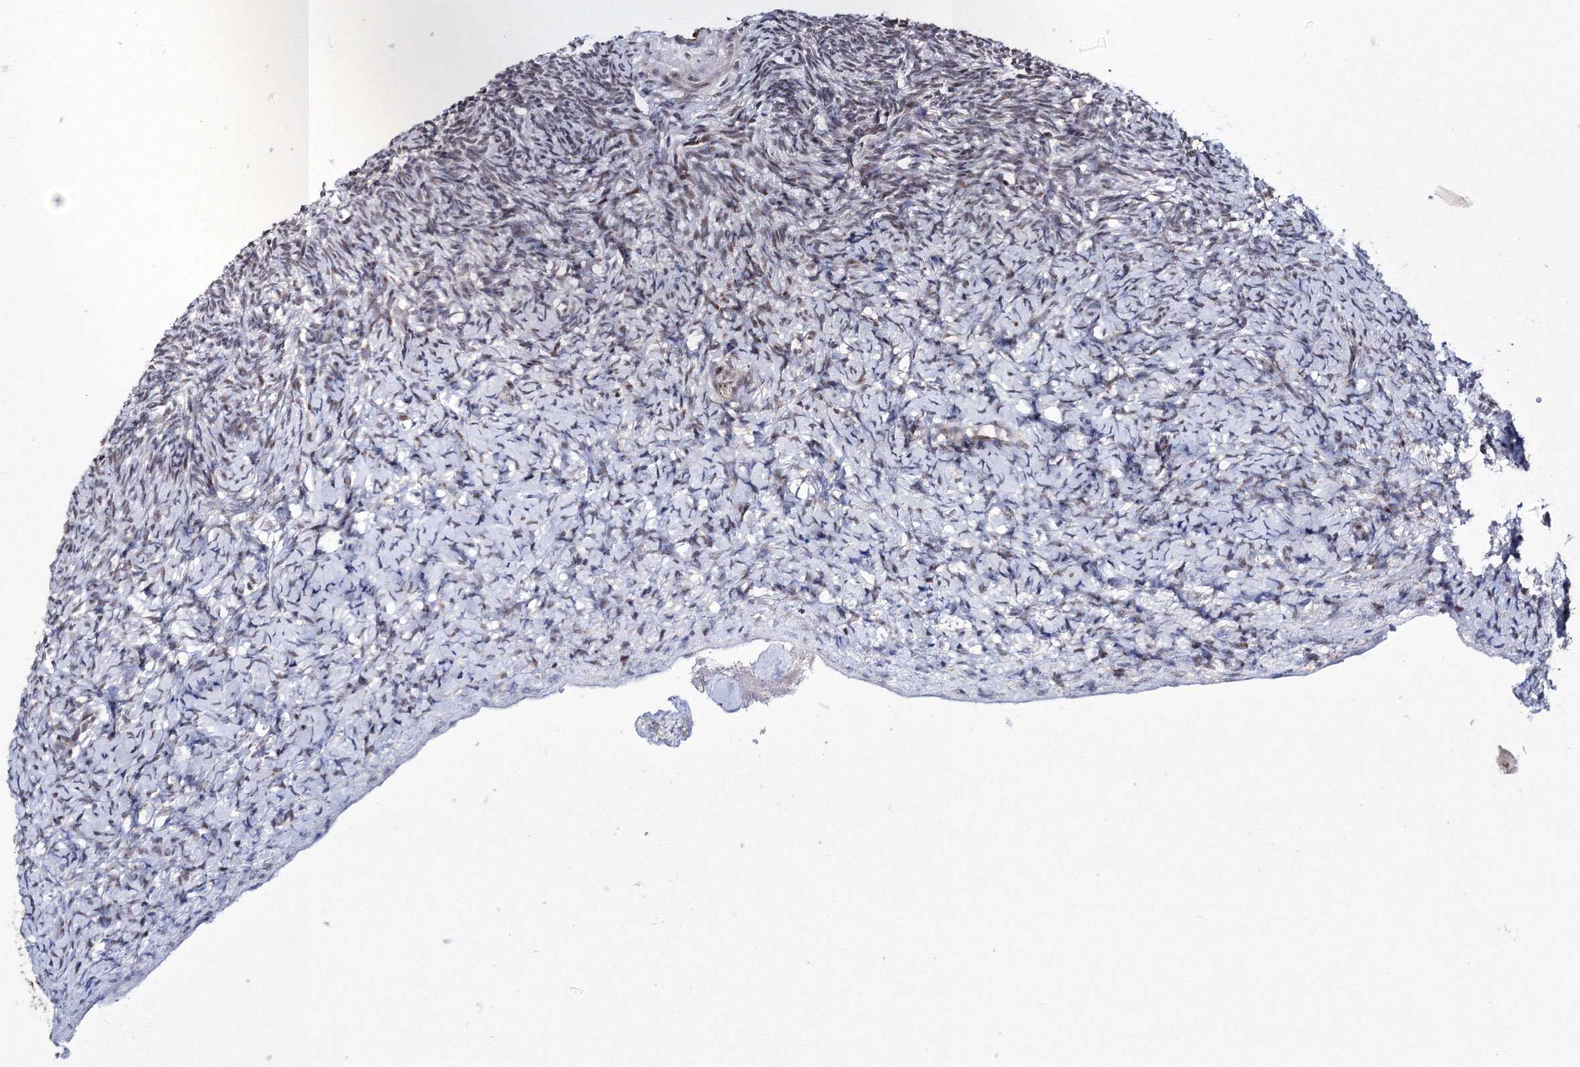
{"staining": {"intensity": "weak", "quantity": "25%-75%", "location": "nuclear"}, "tissue": "ovary", "cell_type": "Ovarian stroma cells", "image_type": "normal", "snomed": [{"axis": "morphology", "description": "Normal tissue, NOS"}, {"axis": "topography", "description": "Ovary"}], "caption": "This is an image of immunohistochemistry (IHC) staining of unremarkable ovary, which shows weak expression in the nuclear of ovarian stroma cells.", "gene": "TATDN2", "patient": {"sex": "female", "age": 34}}